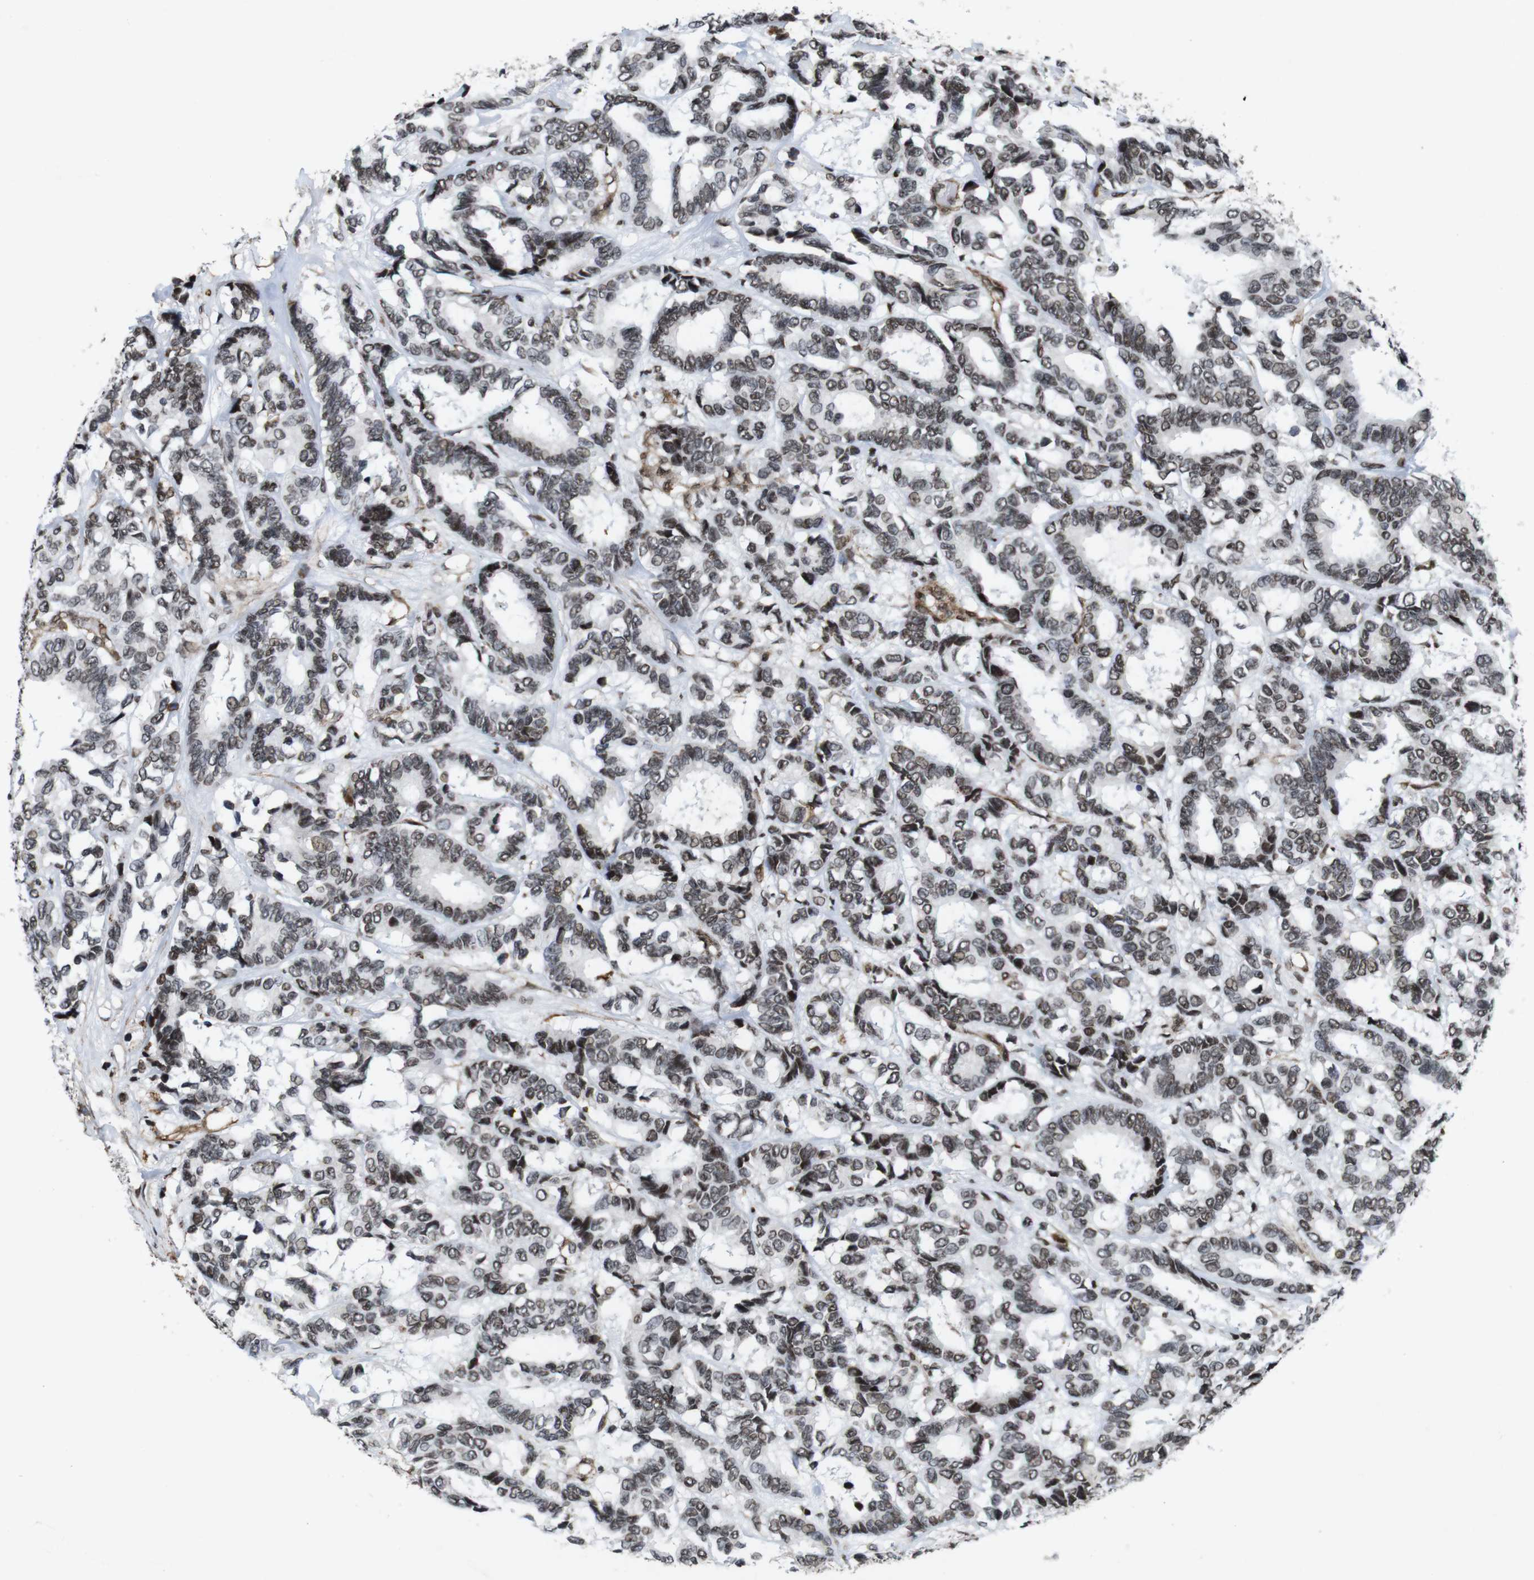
{"staining": {"intensity": "moderate", "quantity": ">75%", "location": "nuclear"}, "tissue": "breast cancer", "cell_type": "Tumor cells", "image_type": "cancer", "snomed": [{"axis": "morphology", "description": "Duct carcinoma"}, {"axis": "topography", "description": "Breast"}], "caption": "Protein staining of breast cancer (intraductal carcinoma) tissue exhibits moderate nuclear staining in approximately >75% of tumor cells.", "gene": "MAGEH1", "patient": {"sex": "female", "age": 87}}